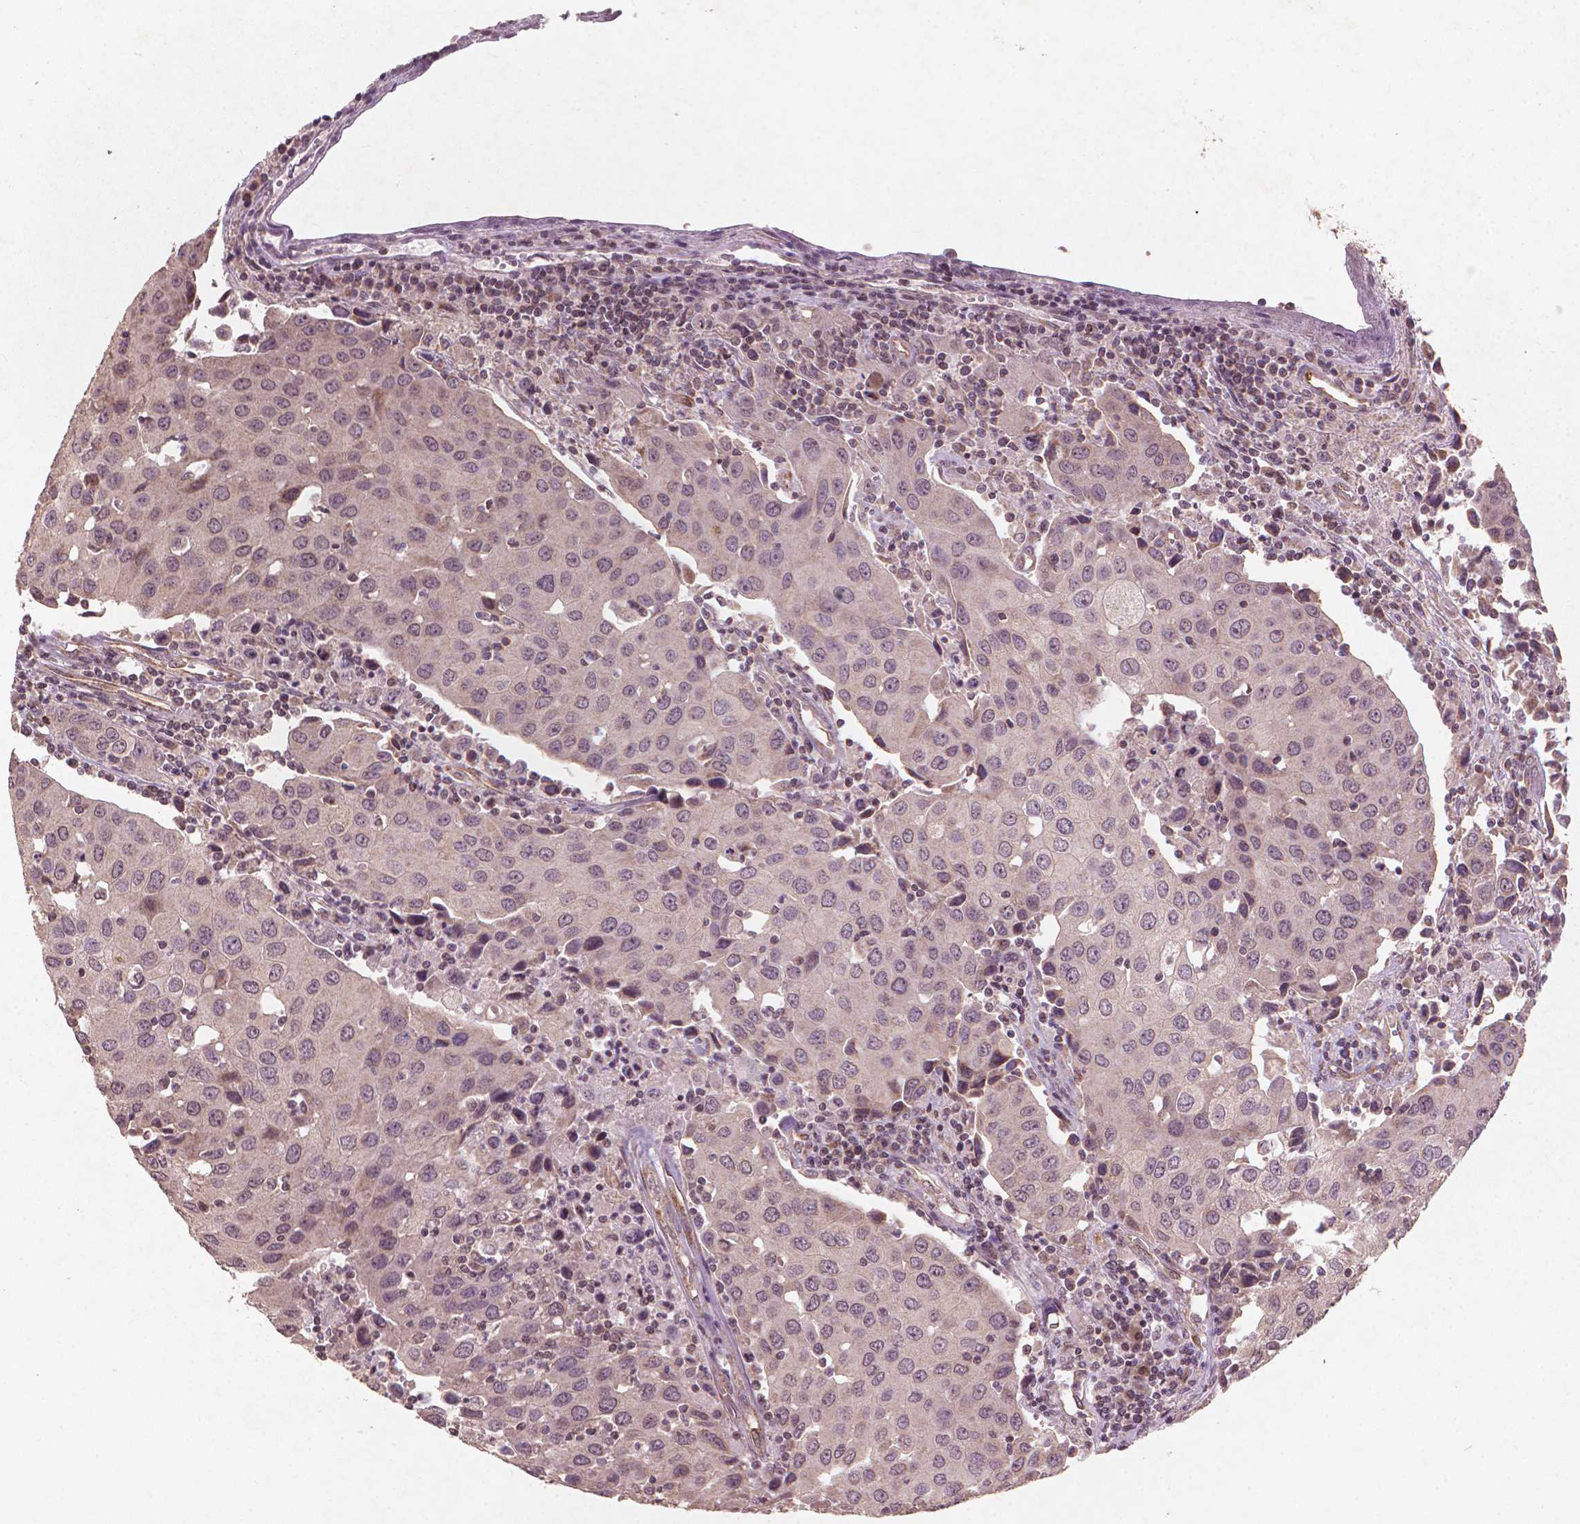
{"staining": {"intensity": "negative", "quantity": "none", "location": "none"}, "tissue": "urothelial cancer", "cell_type": "Tumor cells", "image_type": "cancer", "snomed": [{"axis": "morphology", "description": "Urothelial carcinoma, High grade"}, {"axis": "topography", "description": "Urinary bladder"}], "caption": "Immunohistochemistry histopathology image of neoplastic tissue: urothelial carcinoma (high-grade) stained with DAB (3,3'-diaminobenzidine) exhibits no significant protein expression in tumor cells.", "gene": "SMAD2", "patient": {"sex": "female", "age": 85}}